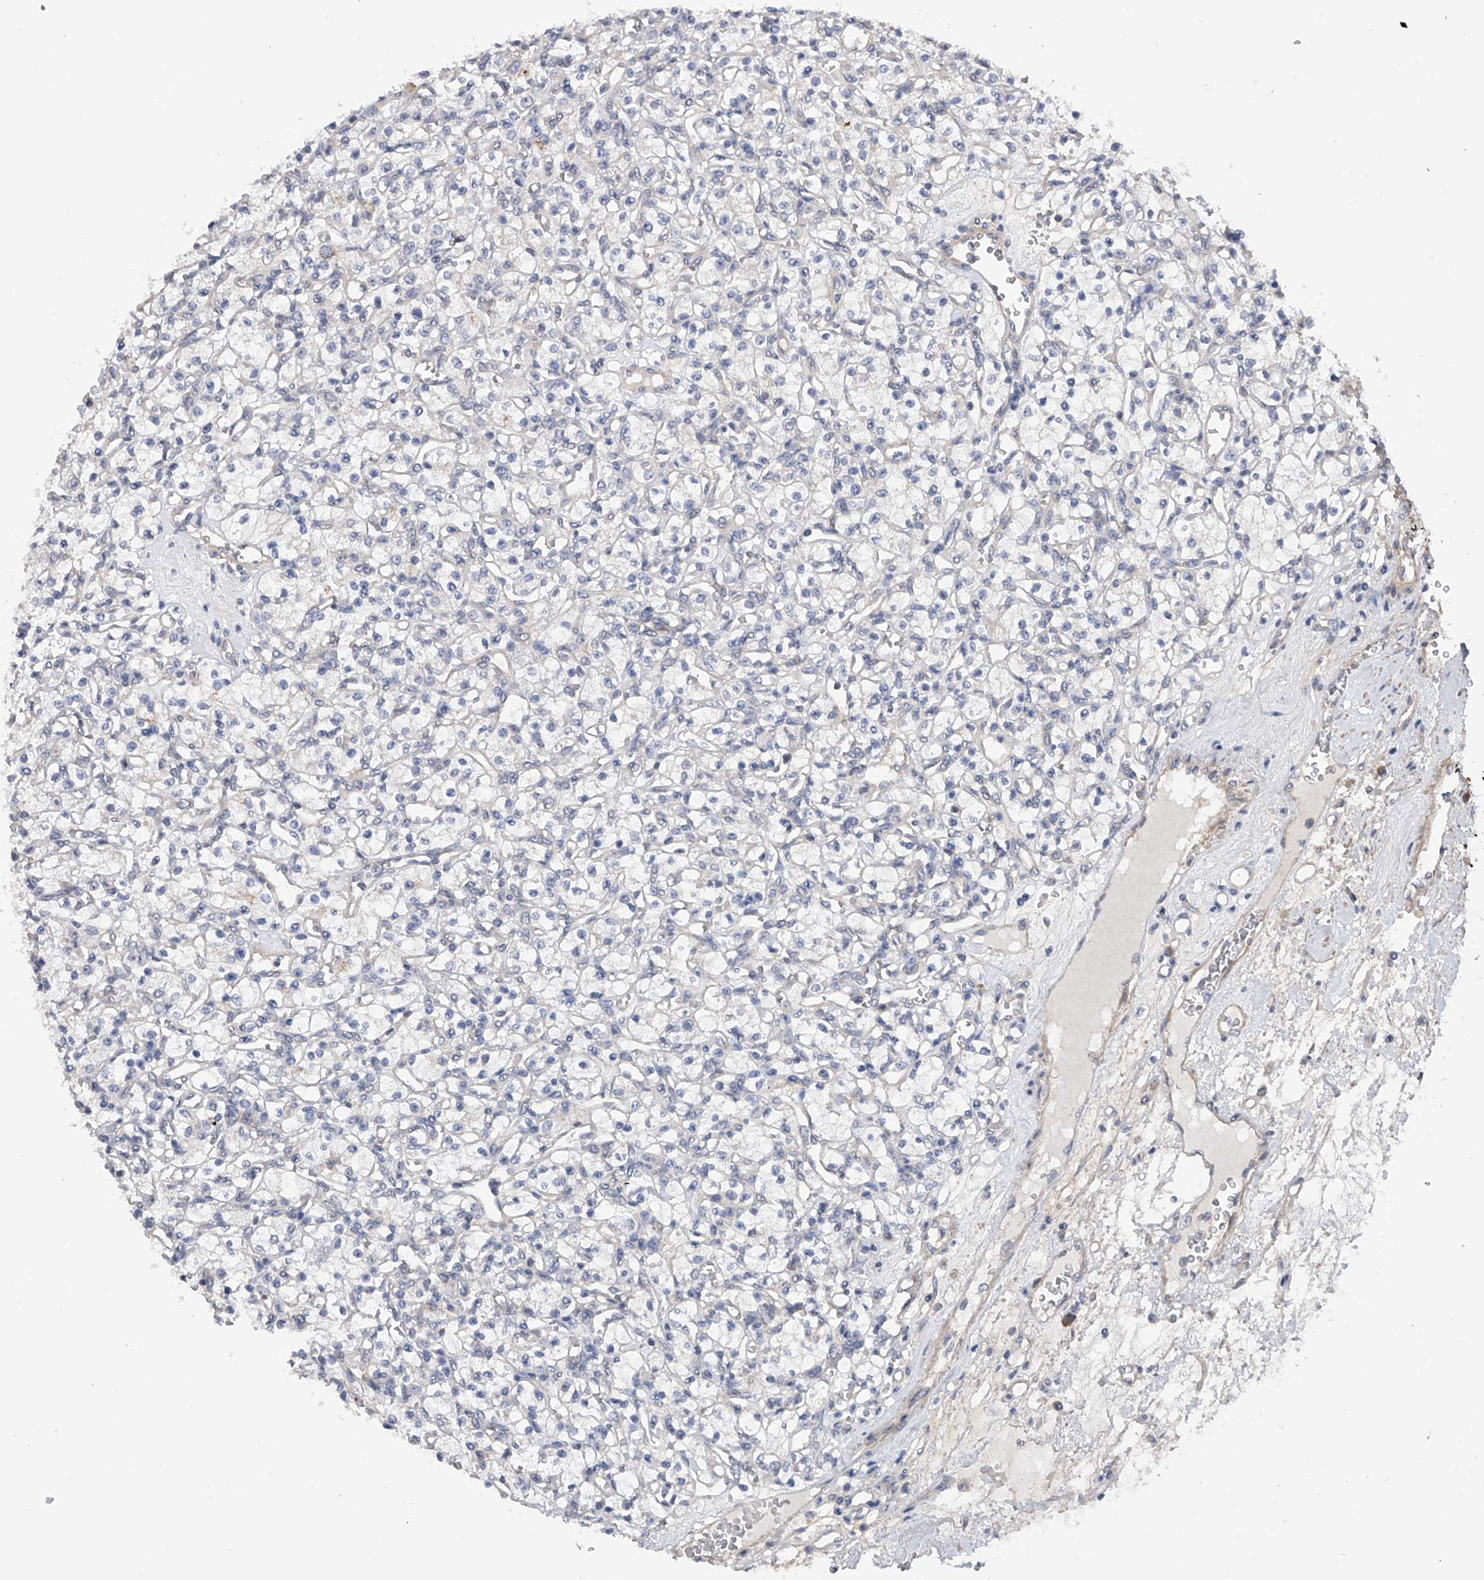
{"staining": {"intensity": "negative", "quantity": "none", "location": "none"}, "tissue": "renal cancer", "cell_type": "Tumor cells", "image_type": "cancer", "snomed": [{"axis": "morphology", "description": "Adenocarcinoma, NOS"}, {"axis": "topography", "description": "Kidney"}], "caption": "Tumor cells are negative for brown protein staining in renal cancer.", "gene": "CFAP298", "patient": {"sex": "female", "age": 59}}